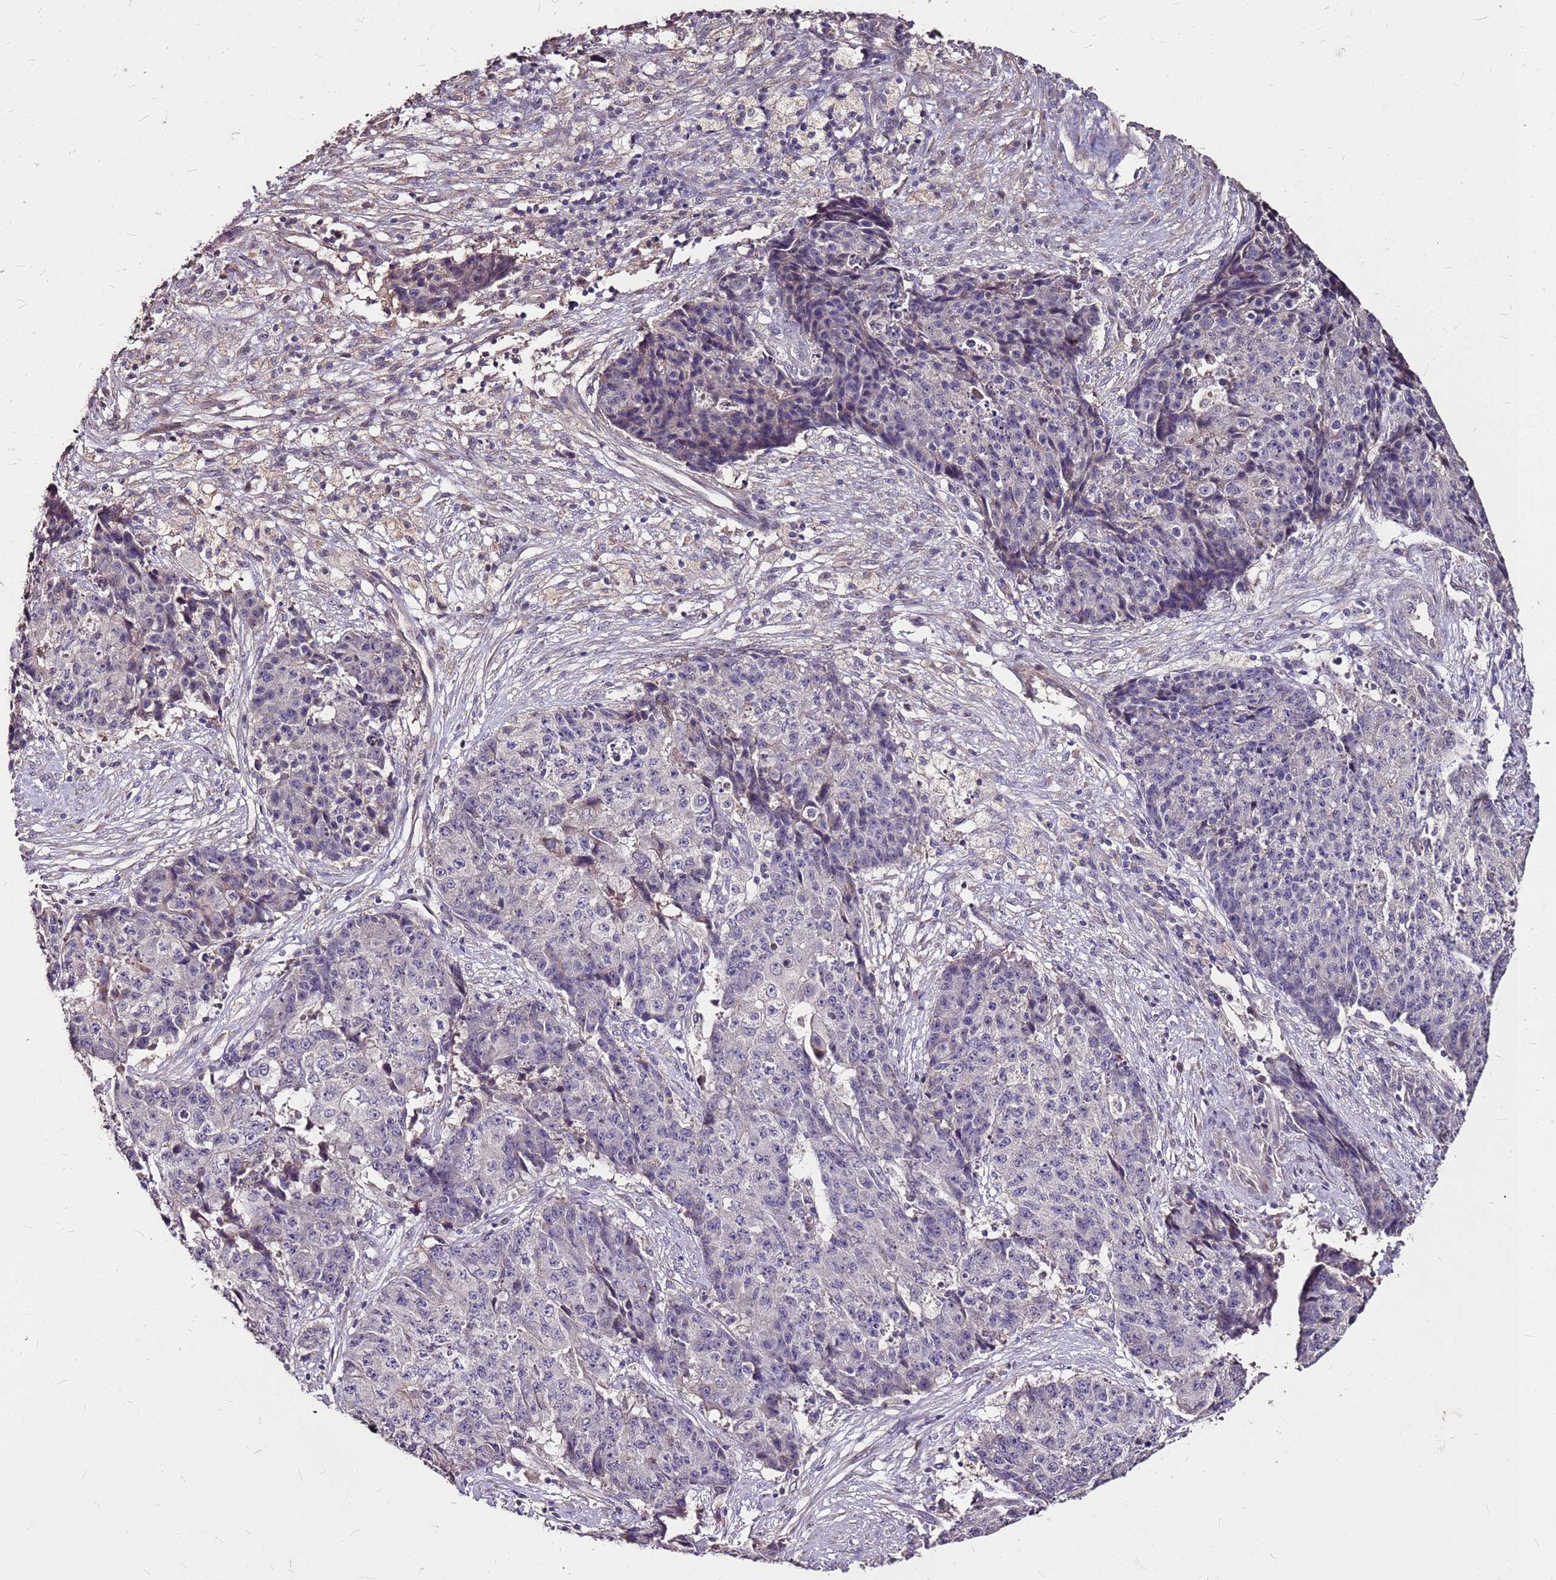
{"staining": {"intensity": "negative", "quantity": "none", "location": "none"}, "tissue": "ovarian cancer", "cell_type": "Tumor cells", "image_type": "cancer", "snomed": [{"axis": "morphology", "description": "Carcinoma, endometroid"}, {"axis": "topography", "description": "Ovary"}], "caption": "A high-resolution image shows IHC staining of ovarian endometroid carcinoma, which displays no significant staining in tumor cells.", "gene": "DCDC2C", "patient": {"sex": "female", "age": 42}}